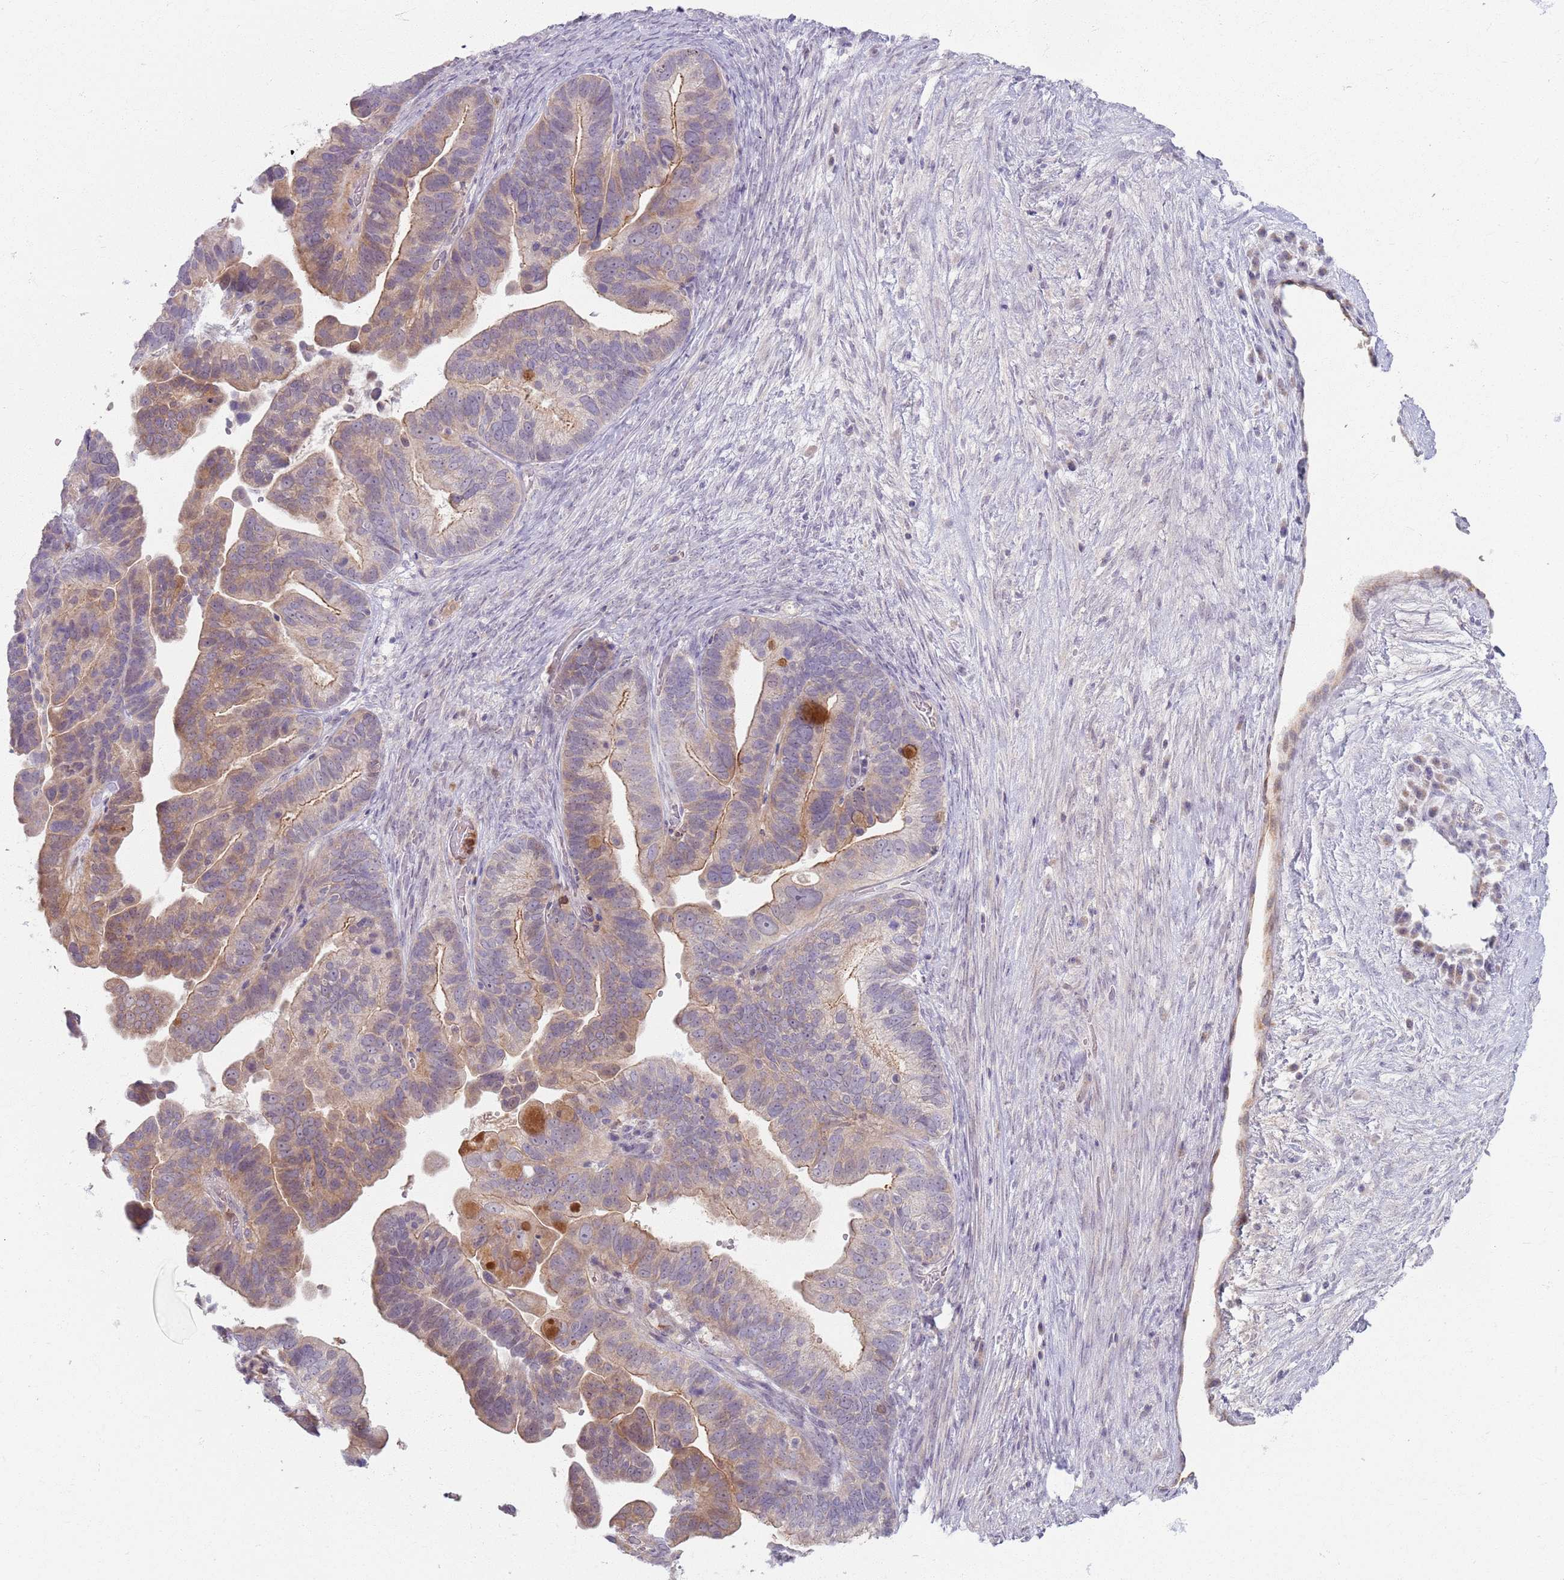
{"staining": {"intensity": "weak", "quantity": "25%-75%", "location": "cytoplasmic/membranous"}, "tissue": "ovarian cancer", "cell_type": "Tumor cells", "image_type": "cancer", "snomed": [{"axis": "morphology", "description": "Cystadenocarcinoma, serous, NOS"}, {"axis": "topography", "description": "Ovary"}], "caption": "Tumor cells display low levels of weak cytoplasmic/membranous staining in about 25%-75% of cells in ovarian serous cystadenocarcinoma.", "gene": "ZDHHC2", "patient": {"sex": "female", "age": 56}}